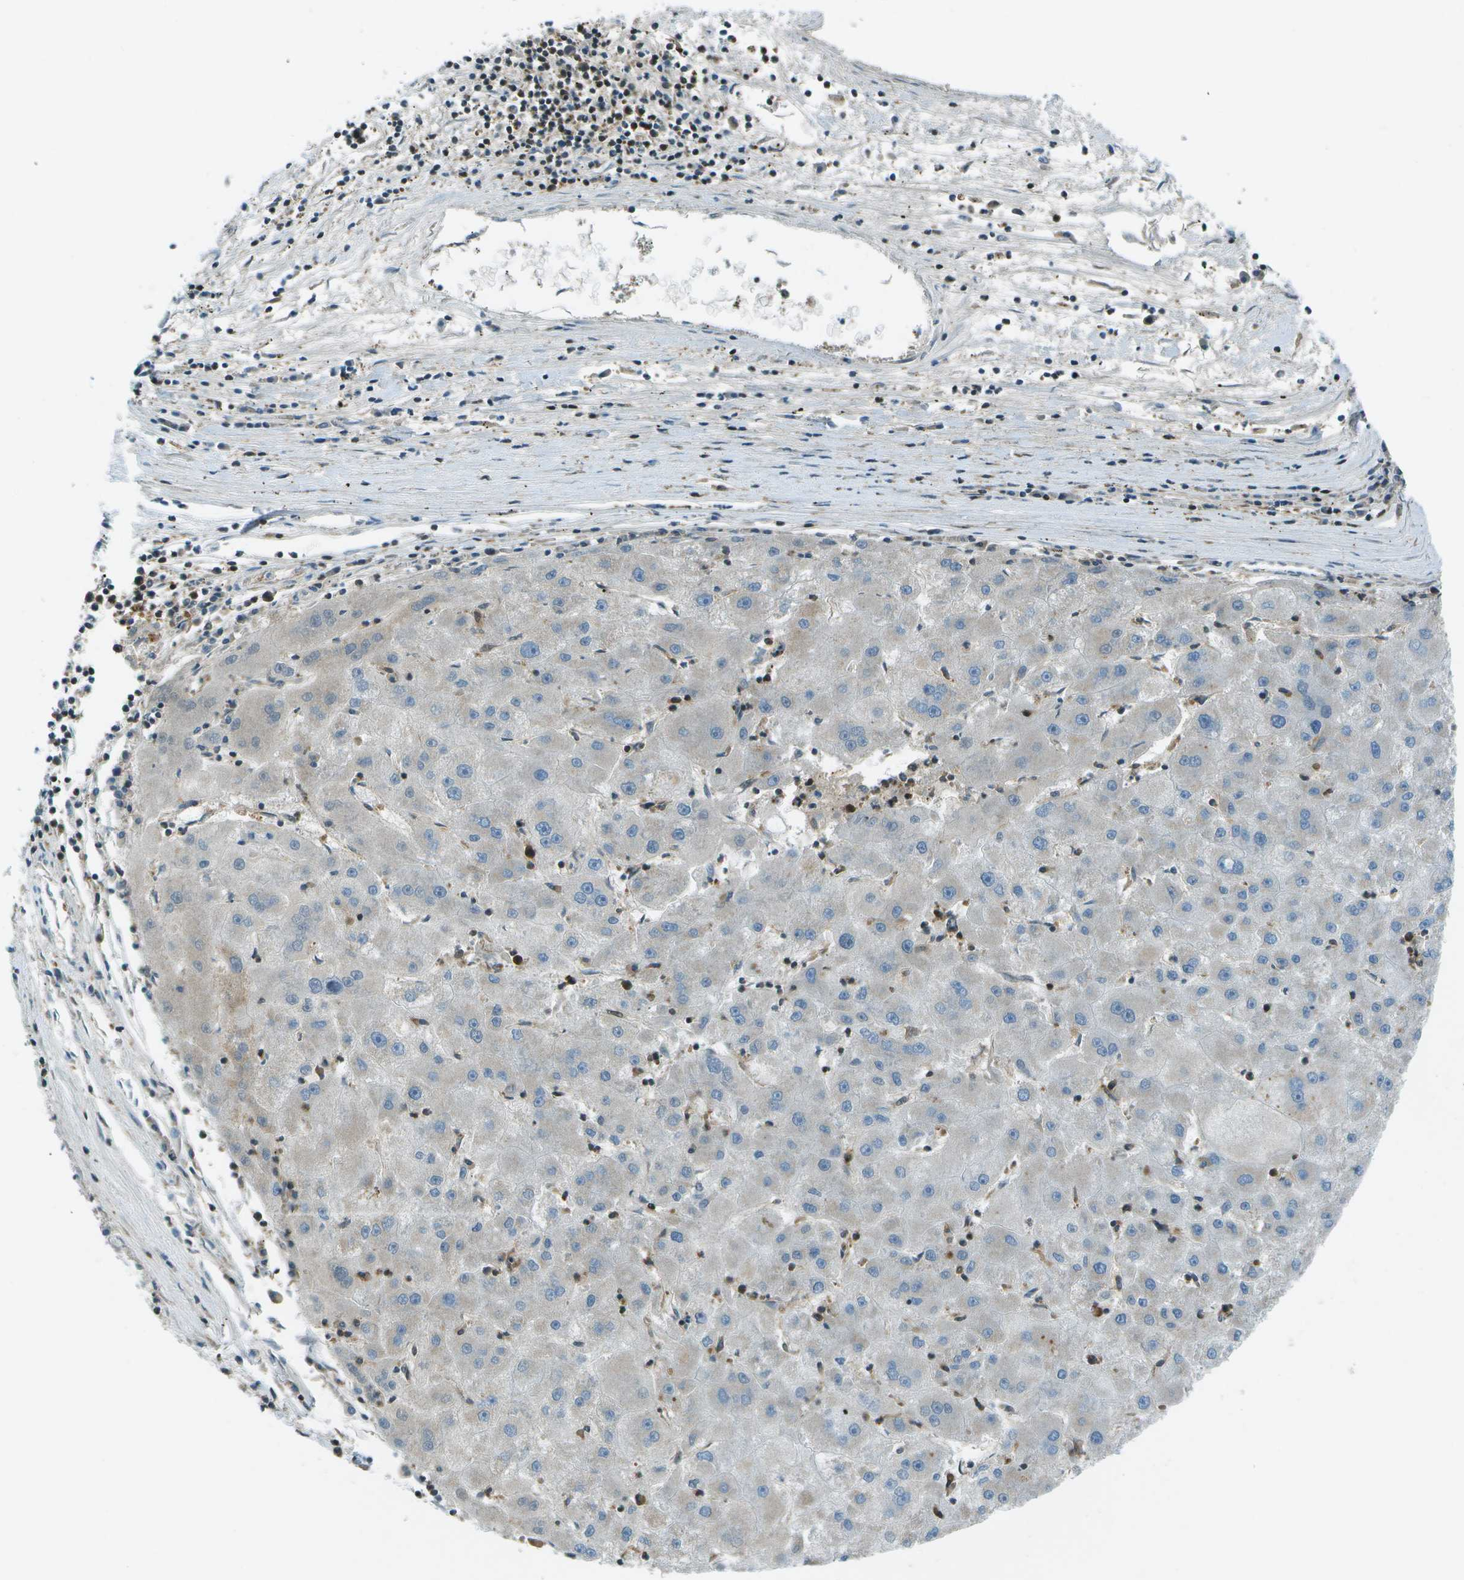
{"staining": {"intensity": "negative", "quantity": "none", "location": "none"}, "tissue": "liver cancer", "cell_type": "Tumor cells", "image_type": "cancer", "snomed": [{"axis": "morphology", "description": "Carcinoma, Hepatocellular, NOS"}, {"axis": "topography", "description": "Liver"}], "caption": "This is an immunohistochemistry histopathology image of human liver cancer. There is no staining in tumor cells.", "gene": "TMEM19", "patient": {"sex": "male", "age": 72}}